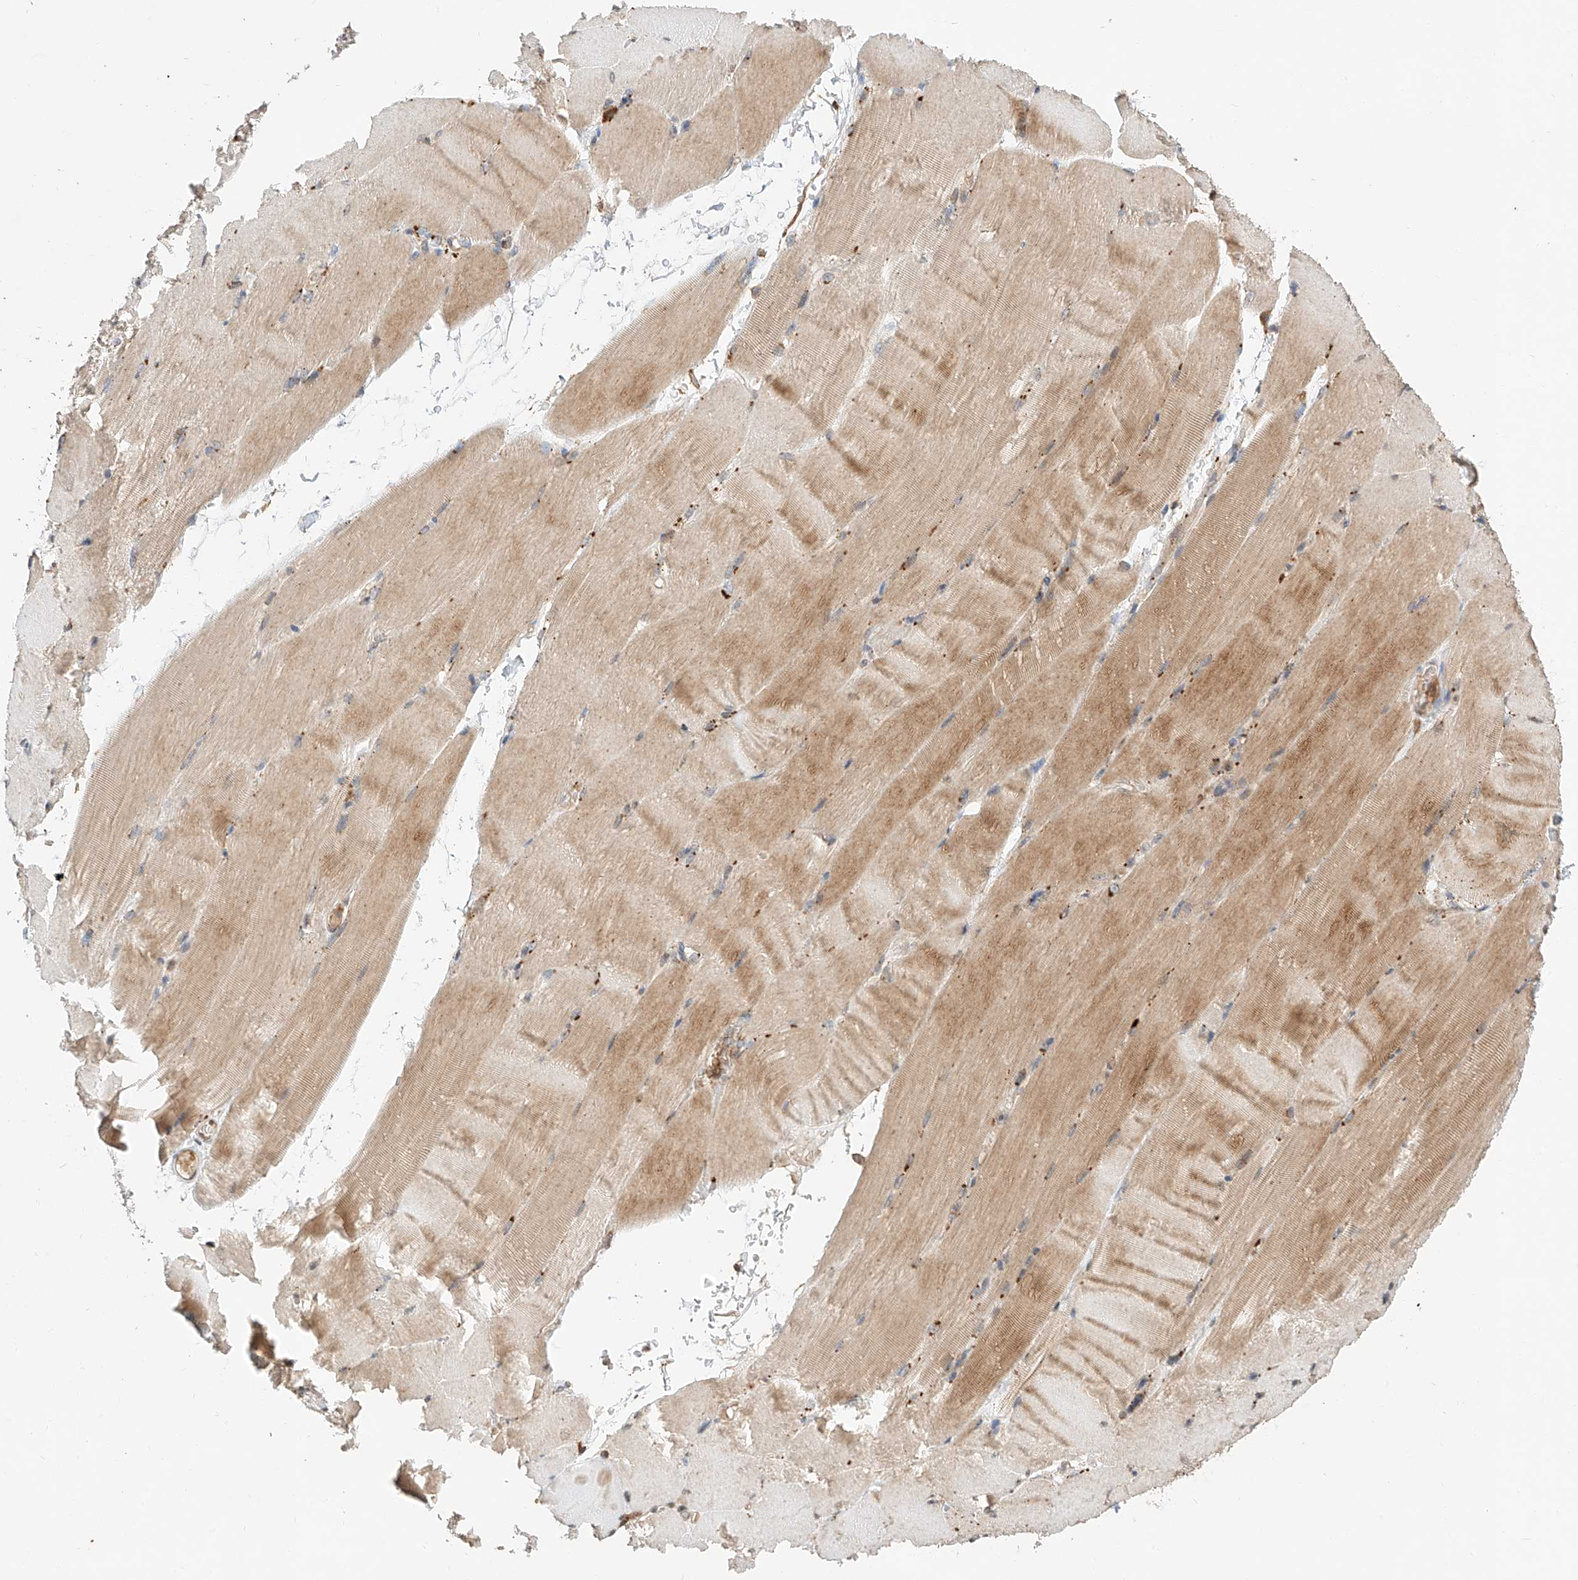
{"staining": {"intensity": "moderate", "quantity": "25%-75%", "location": "cytoplasmic/membranous"}, "tissue": "skeletal muscle", "cell_type": "Myocytes", "image_type": "normal", "snomed": [{"axis": "morphology", "description": "Normal tissue, NOS"}, {"axis": "topography", "description": "Skeletal muscle"}, {"axis": "topography", "description": "Parathyroid gland"}], "caption": "Immunohistochemistry (IHC) of unremarkable skeletal muscle exhibits medium levels of moderate cytoplasmic/membranous positivity in approximately 25%-75% of myocytes. The staining is performed using DAB (3,3'-diaminobenzidine) brown chromogen to label protein expression. The nuclei are counter-stained blue using hematoxylin.", "gene": "SUSD6", "patient": {"sex": "female", "age": 37}}